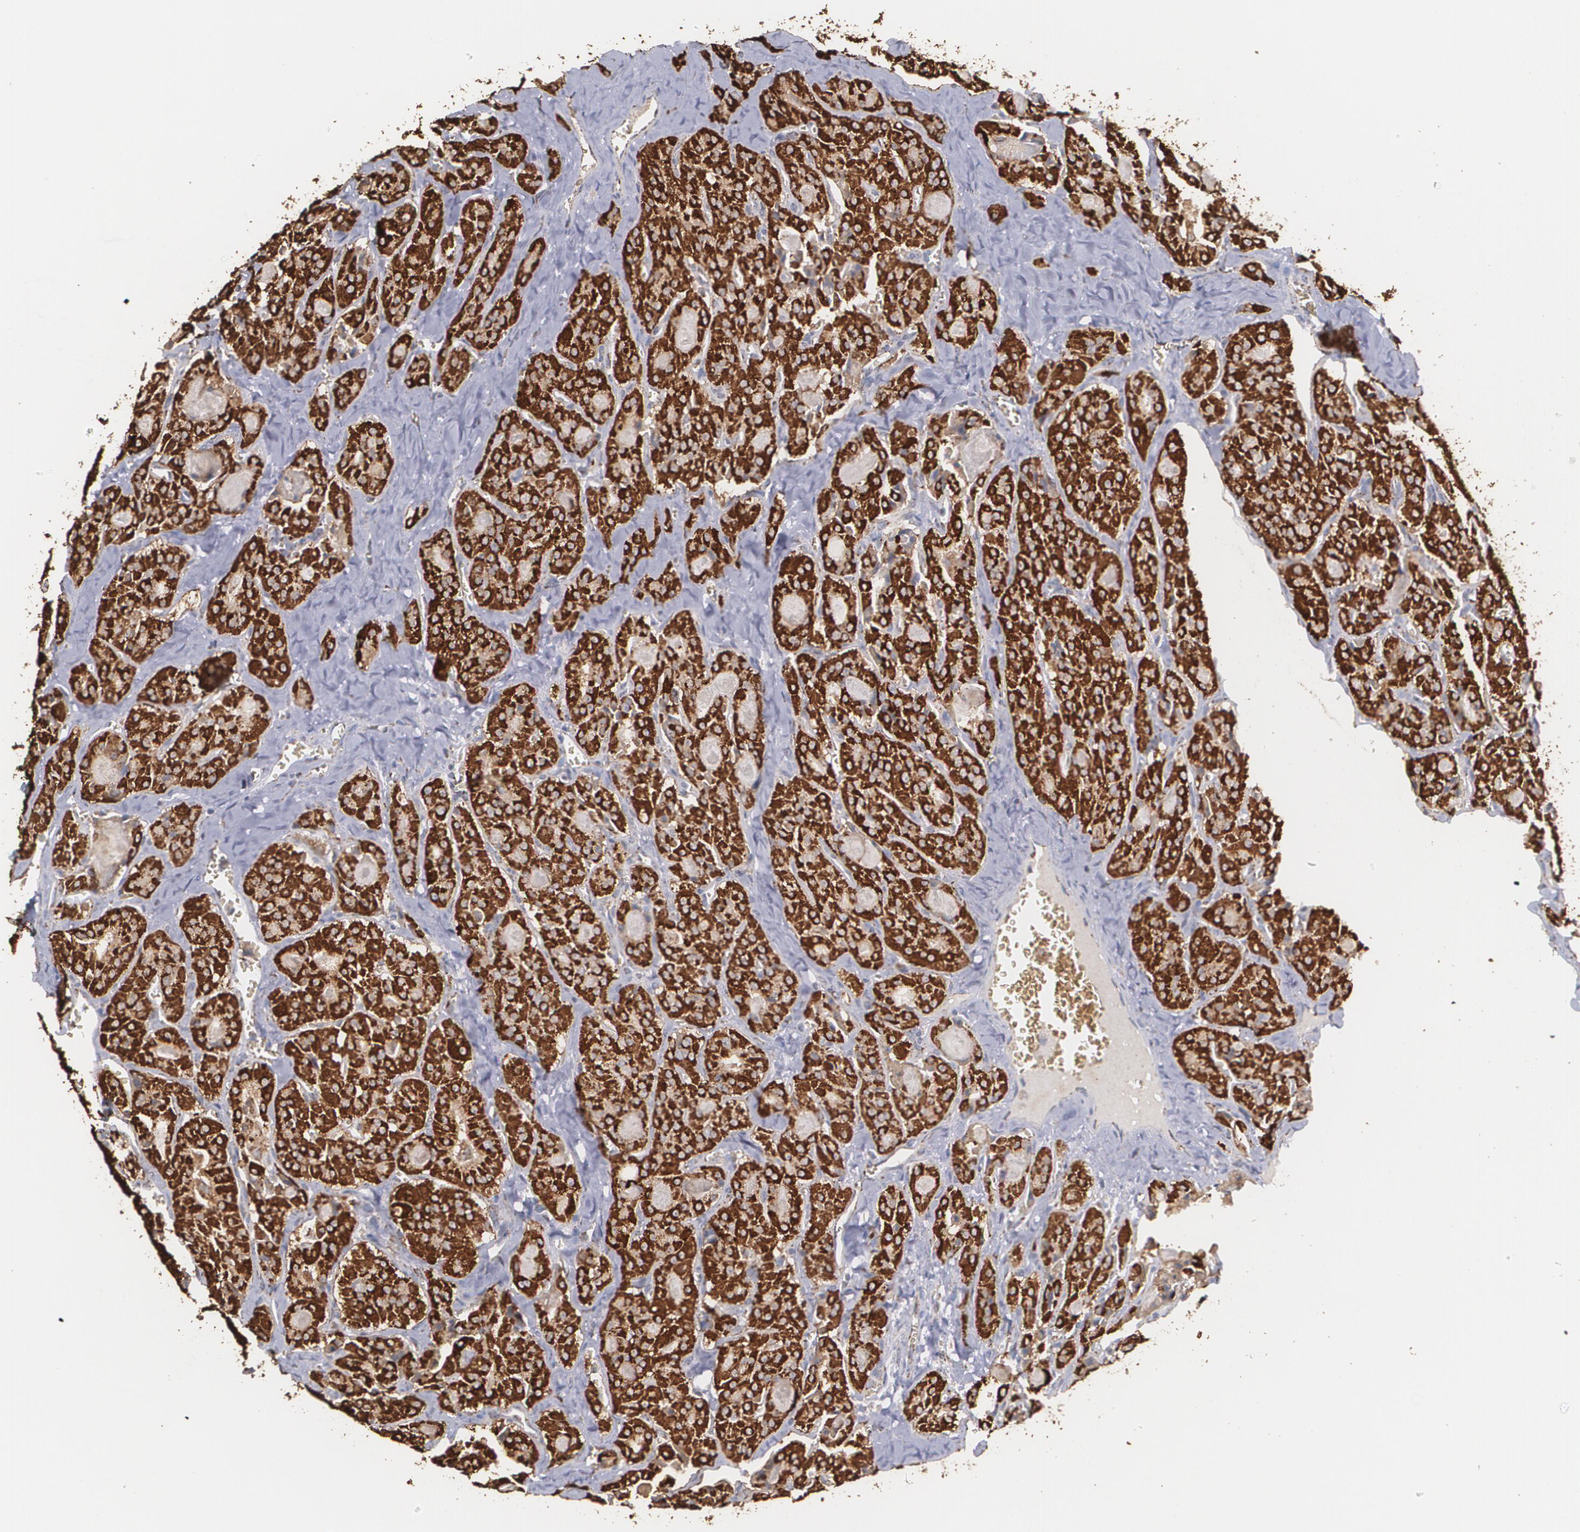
{"staining": {"intensity": "strong", "quantity": ">75%", "location": "cytoplasmic/membranous"}, "tissue": "thyroid cancer", "cell_type": "Tumor cells", "image_type": "cancer", "snomed": [{"axis": "morphology", "description": "Carcinoma, NOS"}, {"axis": "topography", "description": "Thyroid gland"}], "caption": "Immunohistochemical staining of human carcinoma (thyroid) demonstrates strong cytoplasmic/membranous protein expression in approximately >75% of tumor cells.", "gene": "HSPD1", "patient": {"sex": "male", "age": 76}}